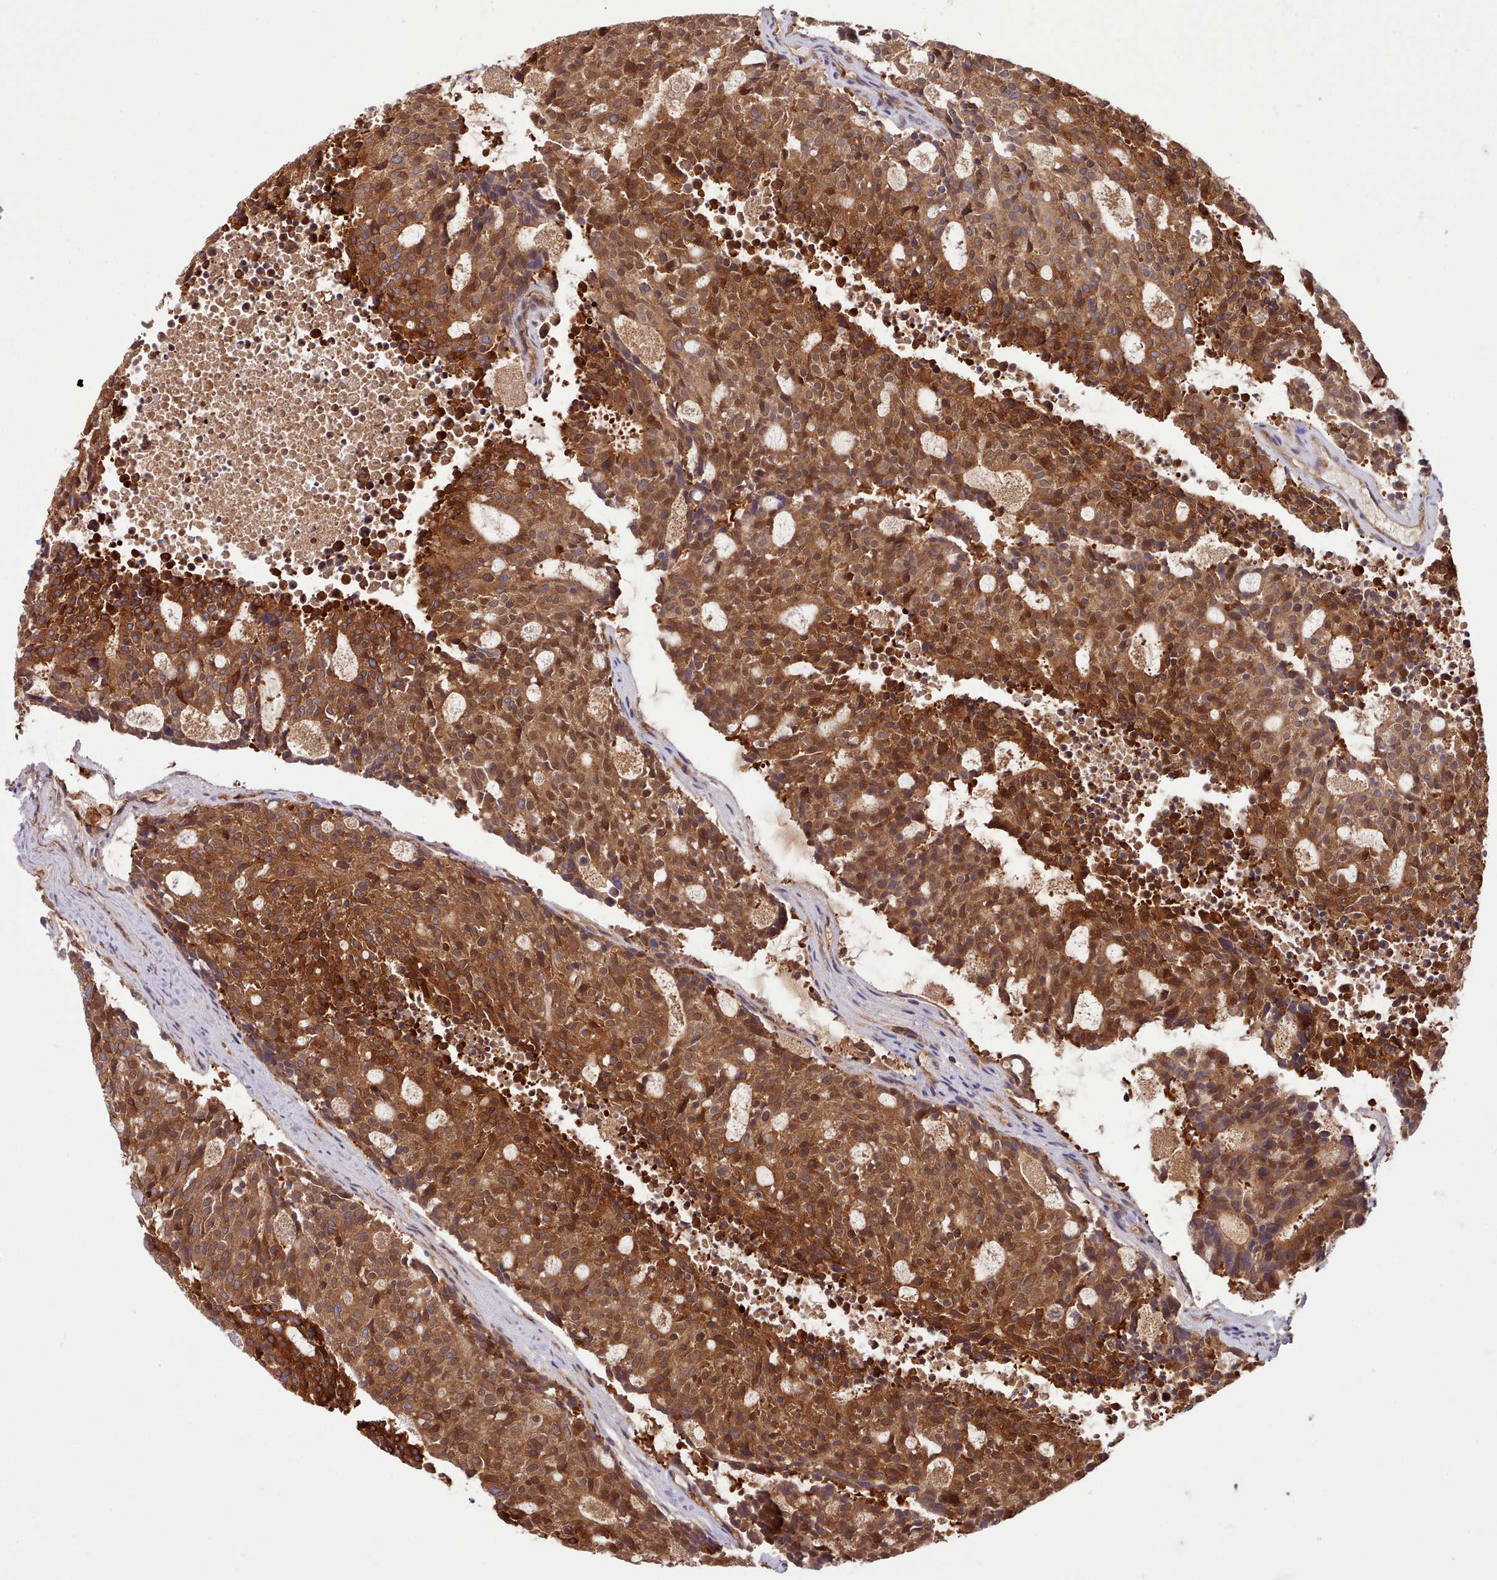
{"staining": {"intensity": "strong", "quantity": ">75%", "location": "cytoplasmic/membranous"}, "tissue": "carcinoid", "cell_type": "Tumor cells", "image_type": "cancer", "snomed": [{"axis": "morphology", "description": "Carcinoid, malignant, NOS"}, {"axis": "topography", "description": "Pancreas"}], "caption": "Tumor cells show high levels of strong cytoplasmic/membranous expression in about >75% of cells in human malignant carcinoid. (brown staining indicates protein expression, while blue staining denotes nuclei).", "gene": "SLC4A9", "patient": {"sex": "female", "age": 54}}